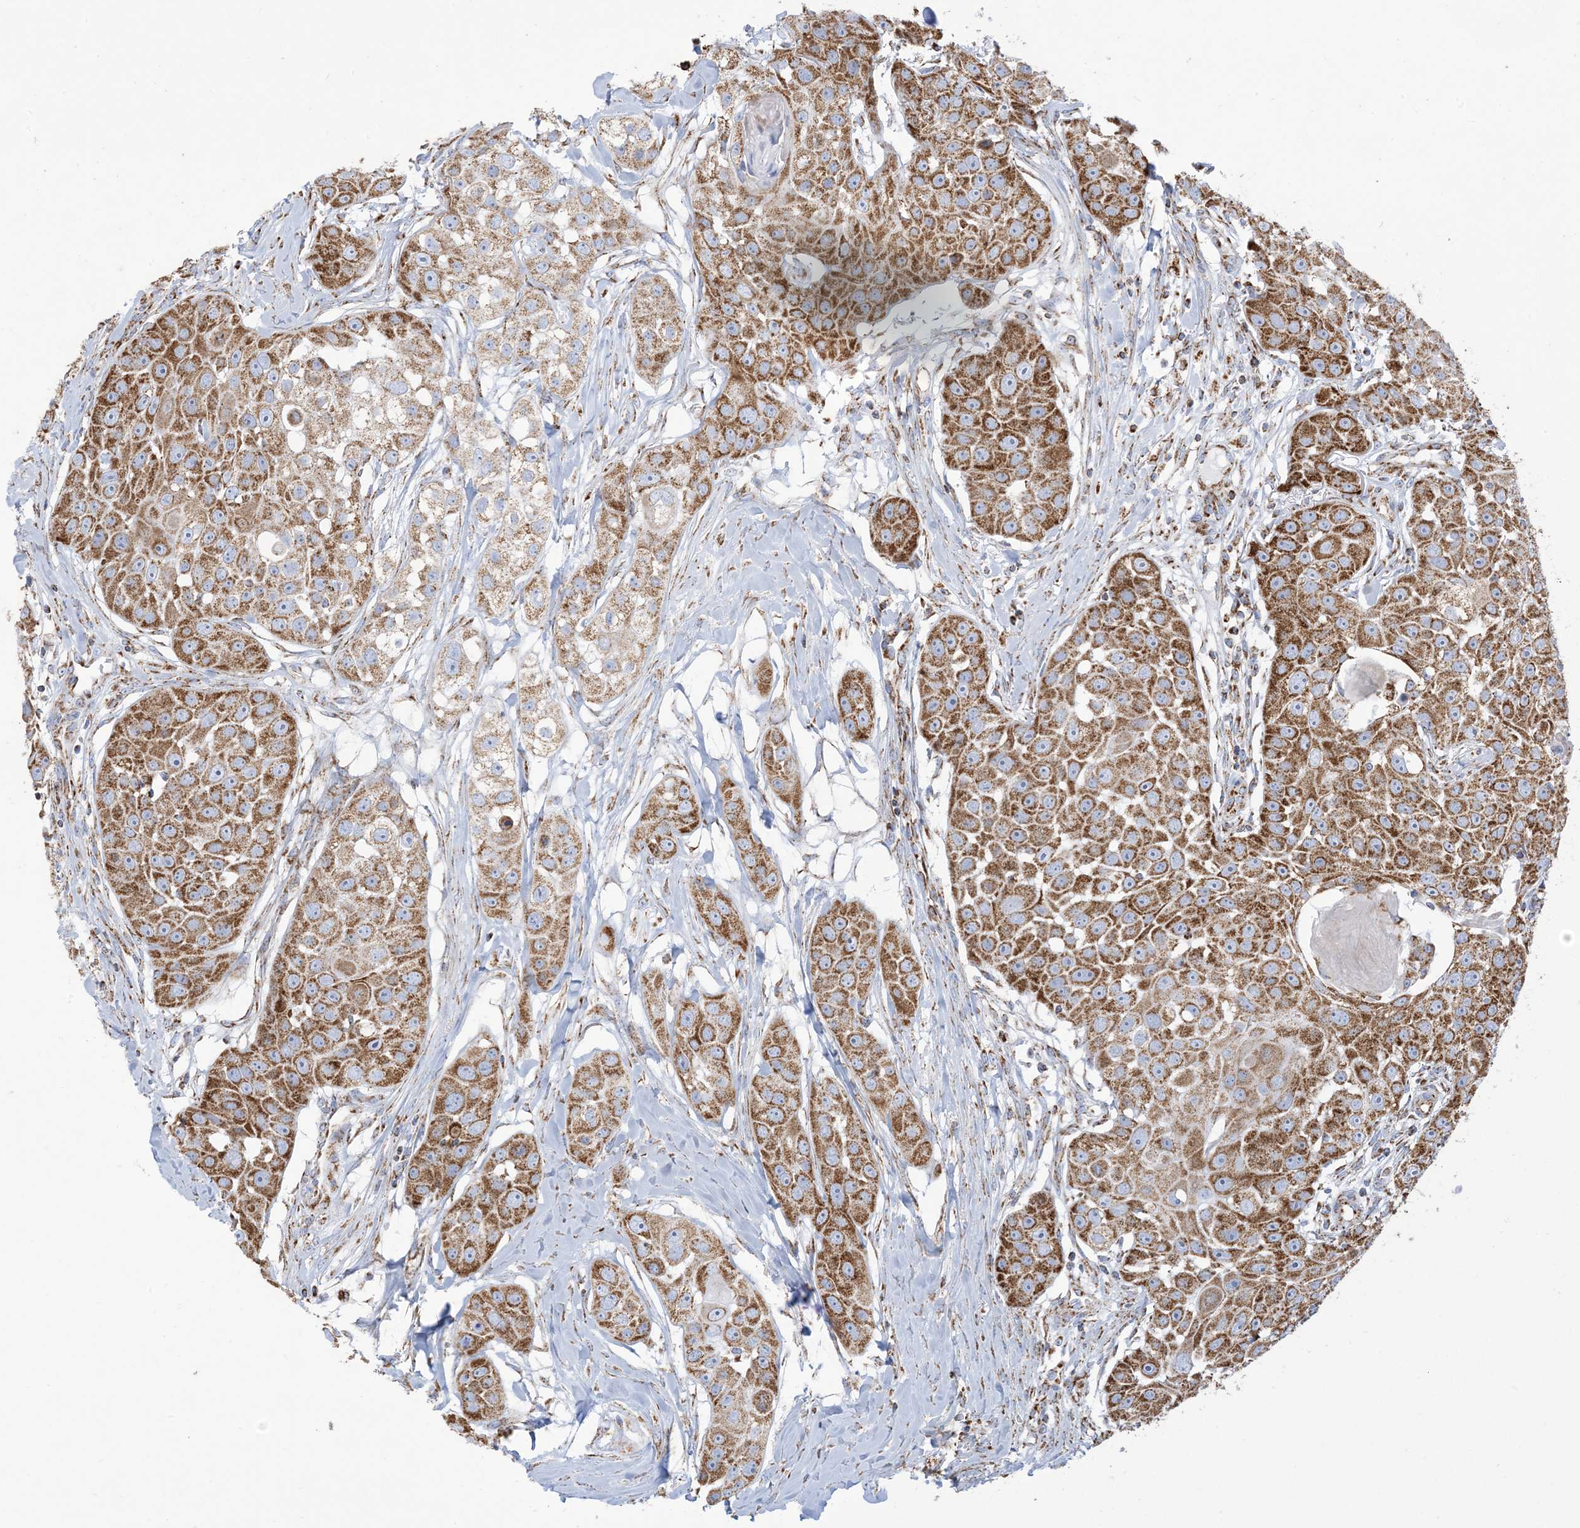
{"staining": {"intensity": "moderate", "quantity": ">75%", "location": "cytoplasmic/membranous"}, "tissue": "head and neck cancer", "cell_type": "Tumor cells", "image_type": "cancer", "snomed": [{"axis": "morphology", "description": "Normal tissue, NOS"}, {"axis": "morphology", "description": "Squamous cell carcinoma, NOS"}, {"axis": "topography", "description": "Skeletal muscle"}, {"axis": "topography", "description": "Head-Neck"}], "caption": "A micrograph of human squamous cell carcinoma (head and neck) stained for a protein demonstrates moderate cytoplasmic/membranous brown staining in tumor cells. (IHC, brightfield microscopy, high magnification).", "gene": "SAMM50", "patient": {"sex": "male", "age": 51}}